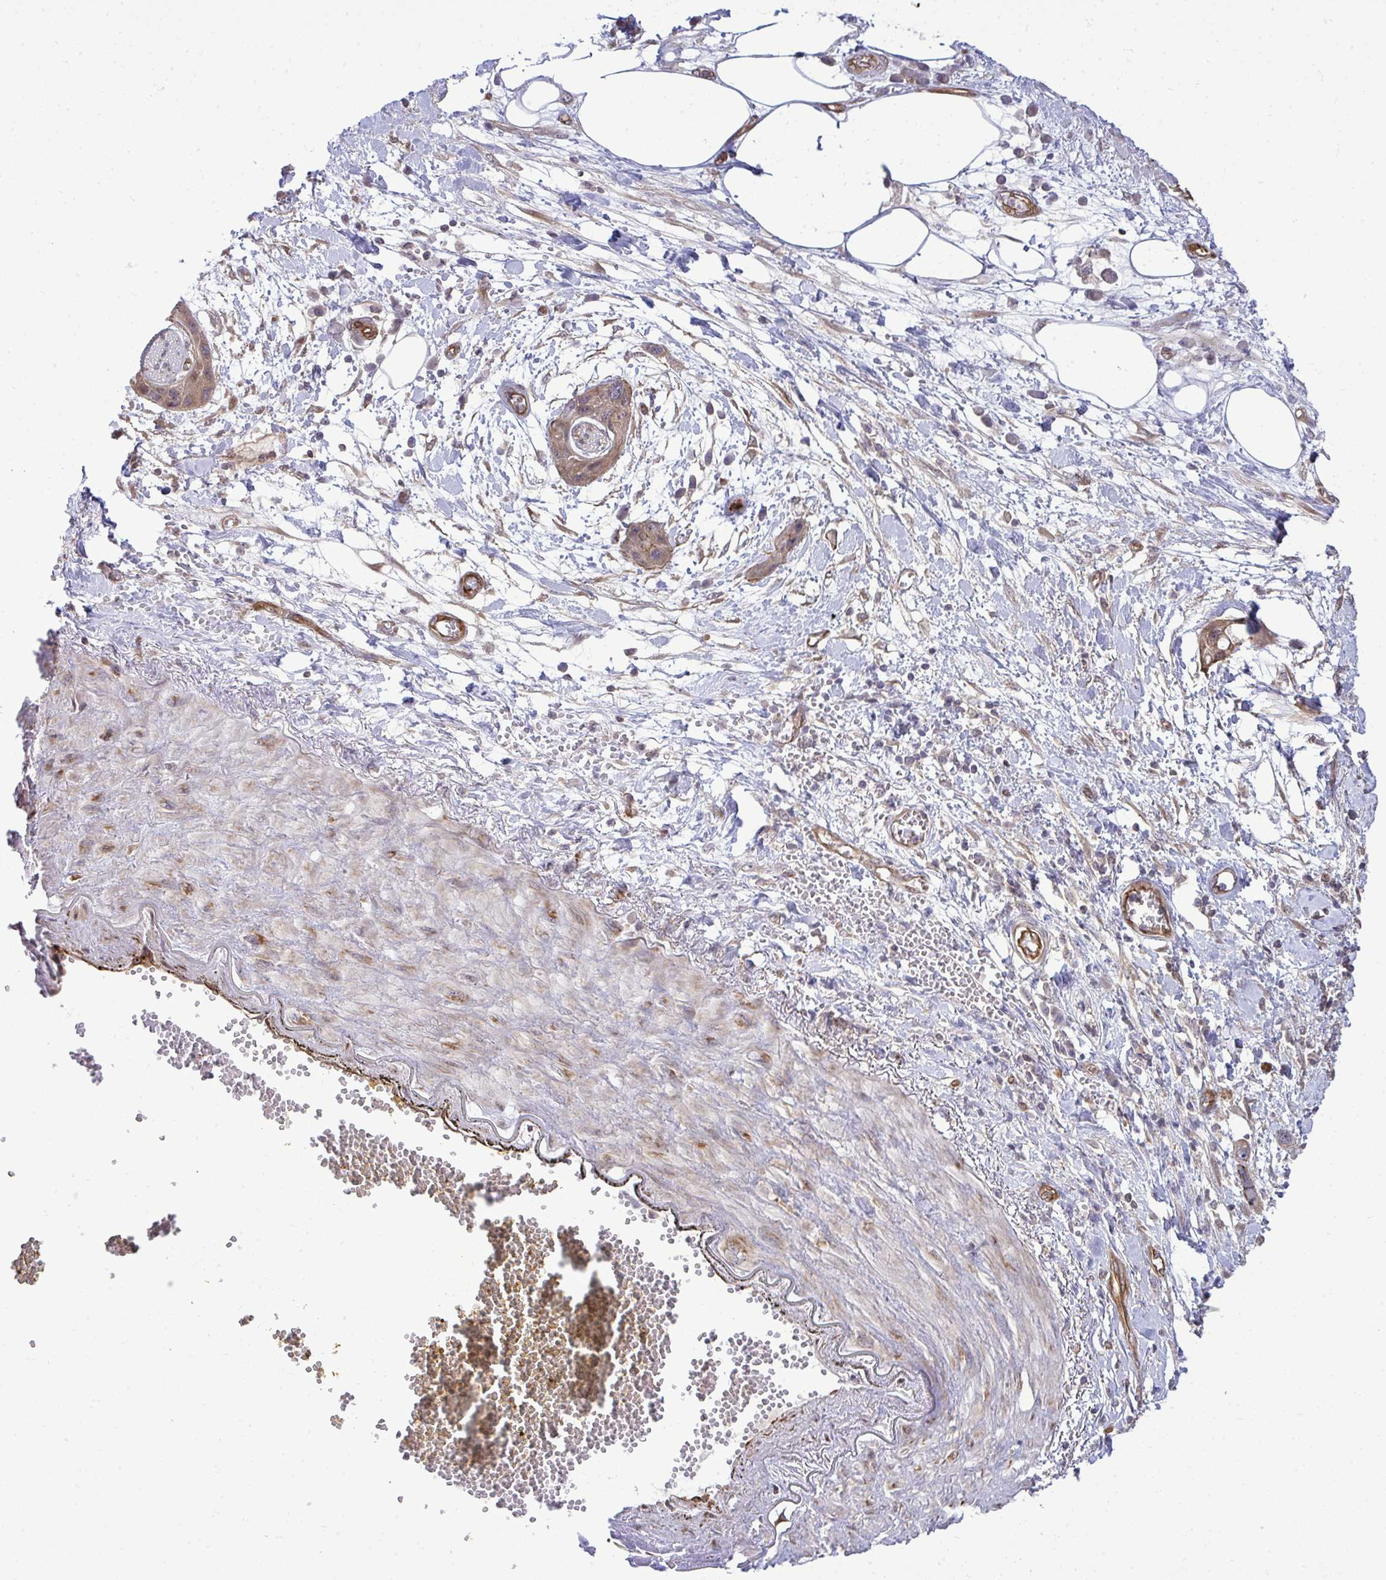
{"staining": {"intensity": "moderate", "quantity": ">75%", "location": "cytoplasmic/membranous"}, "tissue": "pancreatic cancer", "cell_type": "Tumor cells", "image_type": "cancer", "snomed": [{"axis": "morphology", "description": "Adenocarcinoma, NOS"}, {"axis": "topography", "description": "Pancreas"}], "caption": "Adenocarcinoma (pancreatic) stained with a brown dye demonstrates moderate cytoplasmic/membranous positive expression in about >75% of tumor cells.", "gene": "FUT10", "patient": {"sex": "female", "age": 73}}